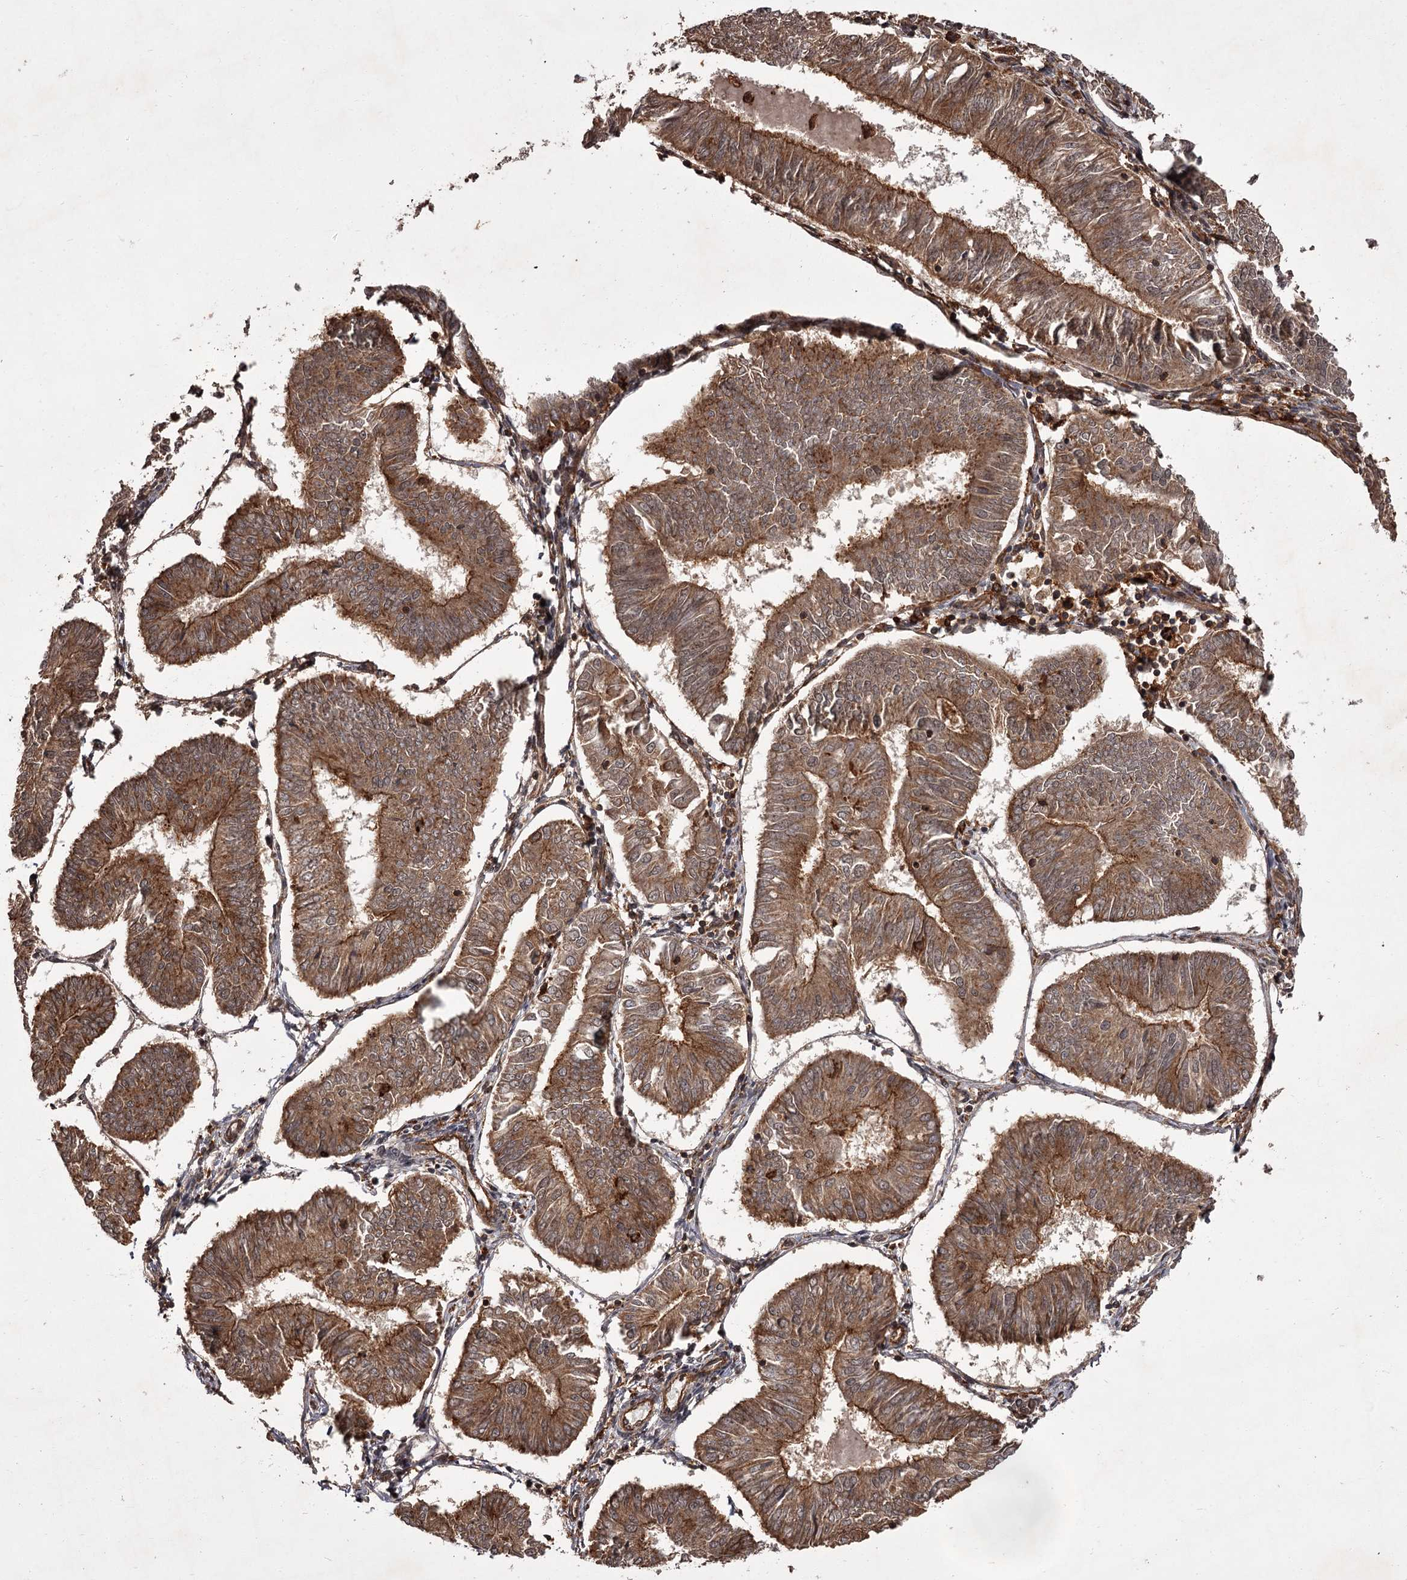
{"staining": {"intensity": "moderate", "quantity": ">75%", "location": "cytoplasmic/membranous"}, "tissue": "endometrial cancer", "cell_type": "Tumor cells", "image_type": "cancer", "snomed": [{"axis": "morphology", "description": "Adenocarcinoma, NOS"}, {"axis": "topography", "description": "Endometrium"}], "caption": "Human endometrial cancer stained with a brown dye displays moderate cytoplasmic/membranous positive positivity in about >75% of tumor cells.", "gene": "TBC1D23", "patient": {"sex": "female", "age": 58}}